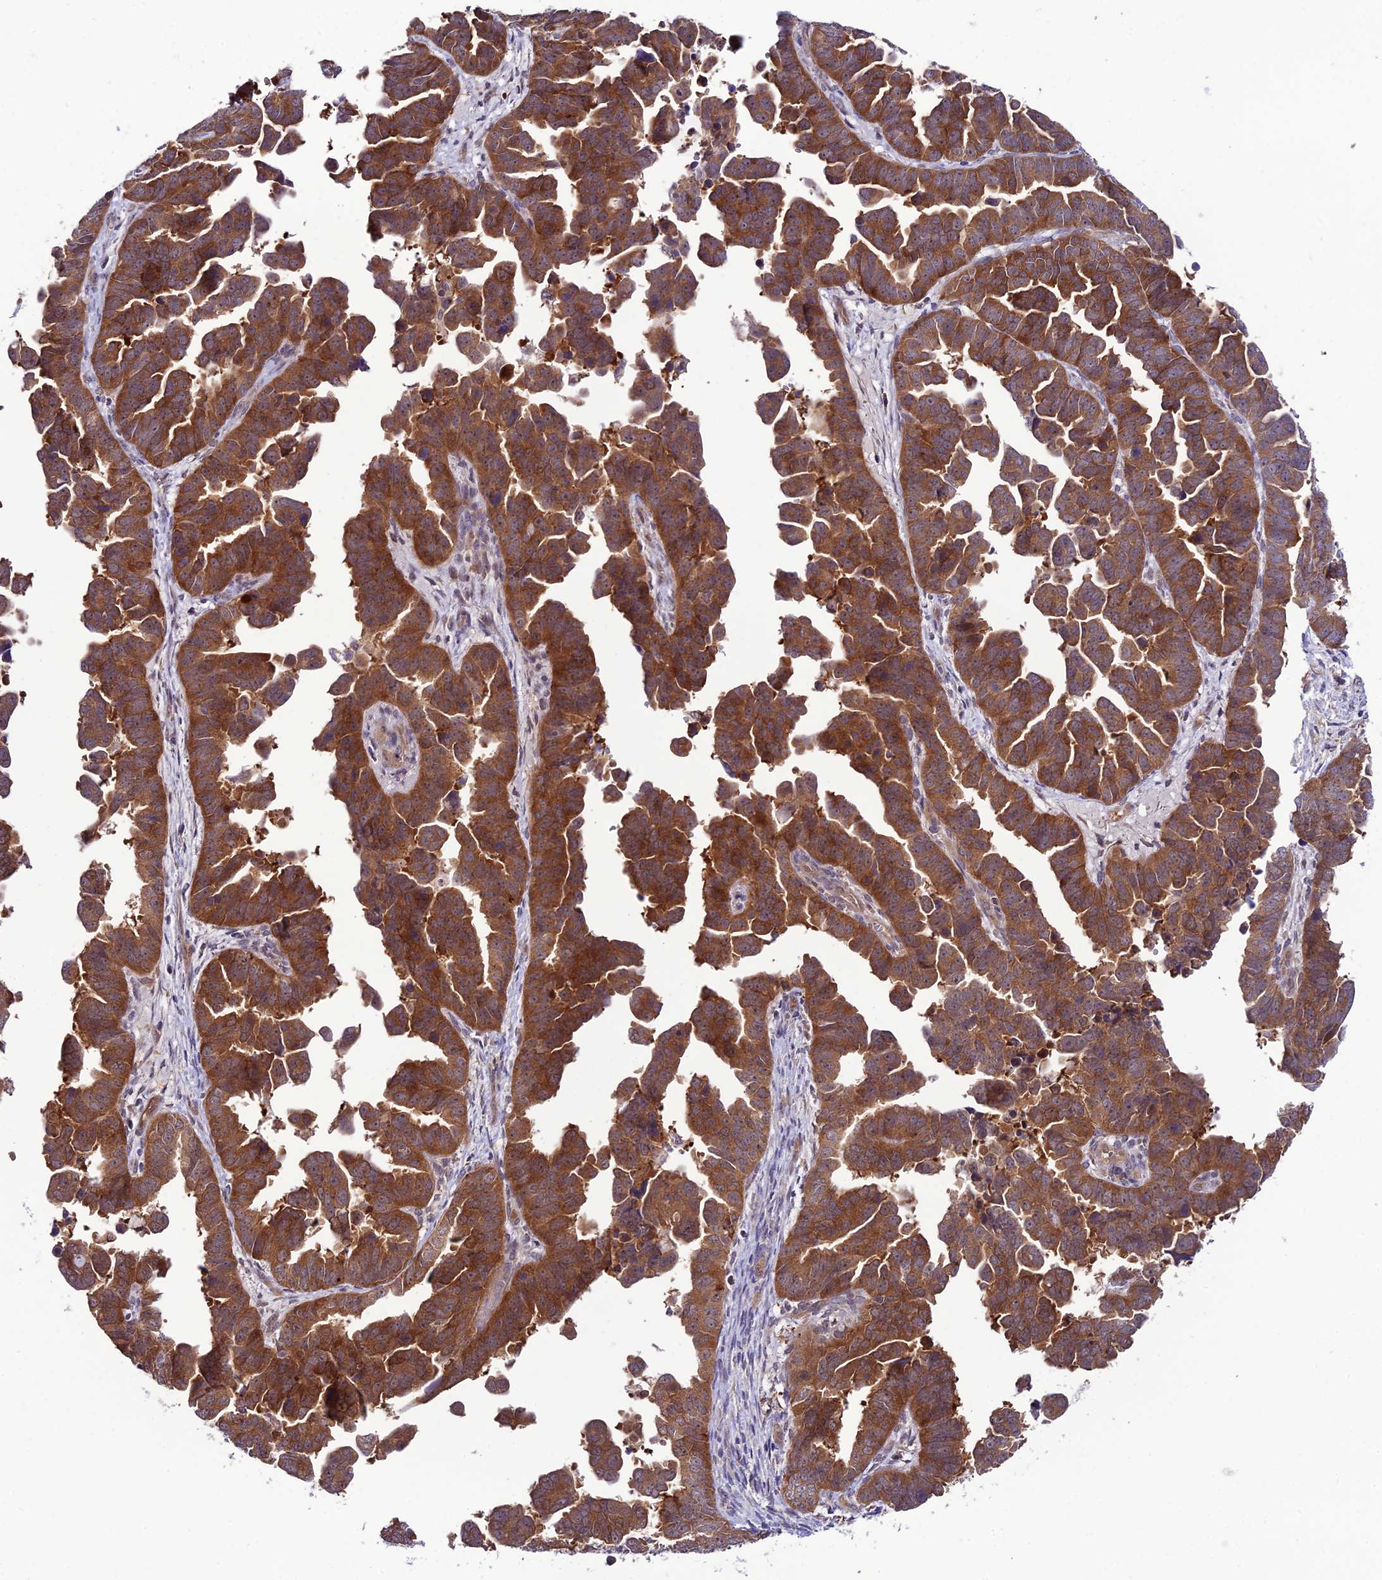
{"staining": {"intensity": "moderate", "quantity": ">75%", "location": "cytoplasmic/membranous,nuclear"}, "tissue": "endometrial cancer", "cell_type": "Tumor cells", "image_type": "cancer", "snomed": [{"axis": "morphology", "description": "Adenocarcinoma, NOS"}, {"axis": "topography", "description": "Endometrium"}], "caption": "Immunohistochemistry micrograph of human endometrial cancer stained for a protein (brown), which shows medium levels of moderate cytoplasmic/membranous and nuclear expression in about >75% of tumor cells.", "gene": "TRIM40", "patient": {"sex": "female", "age": 75}}